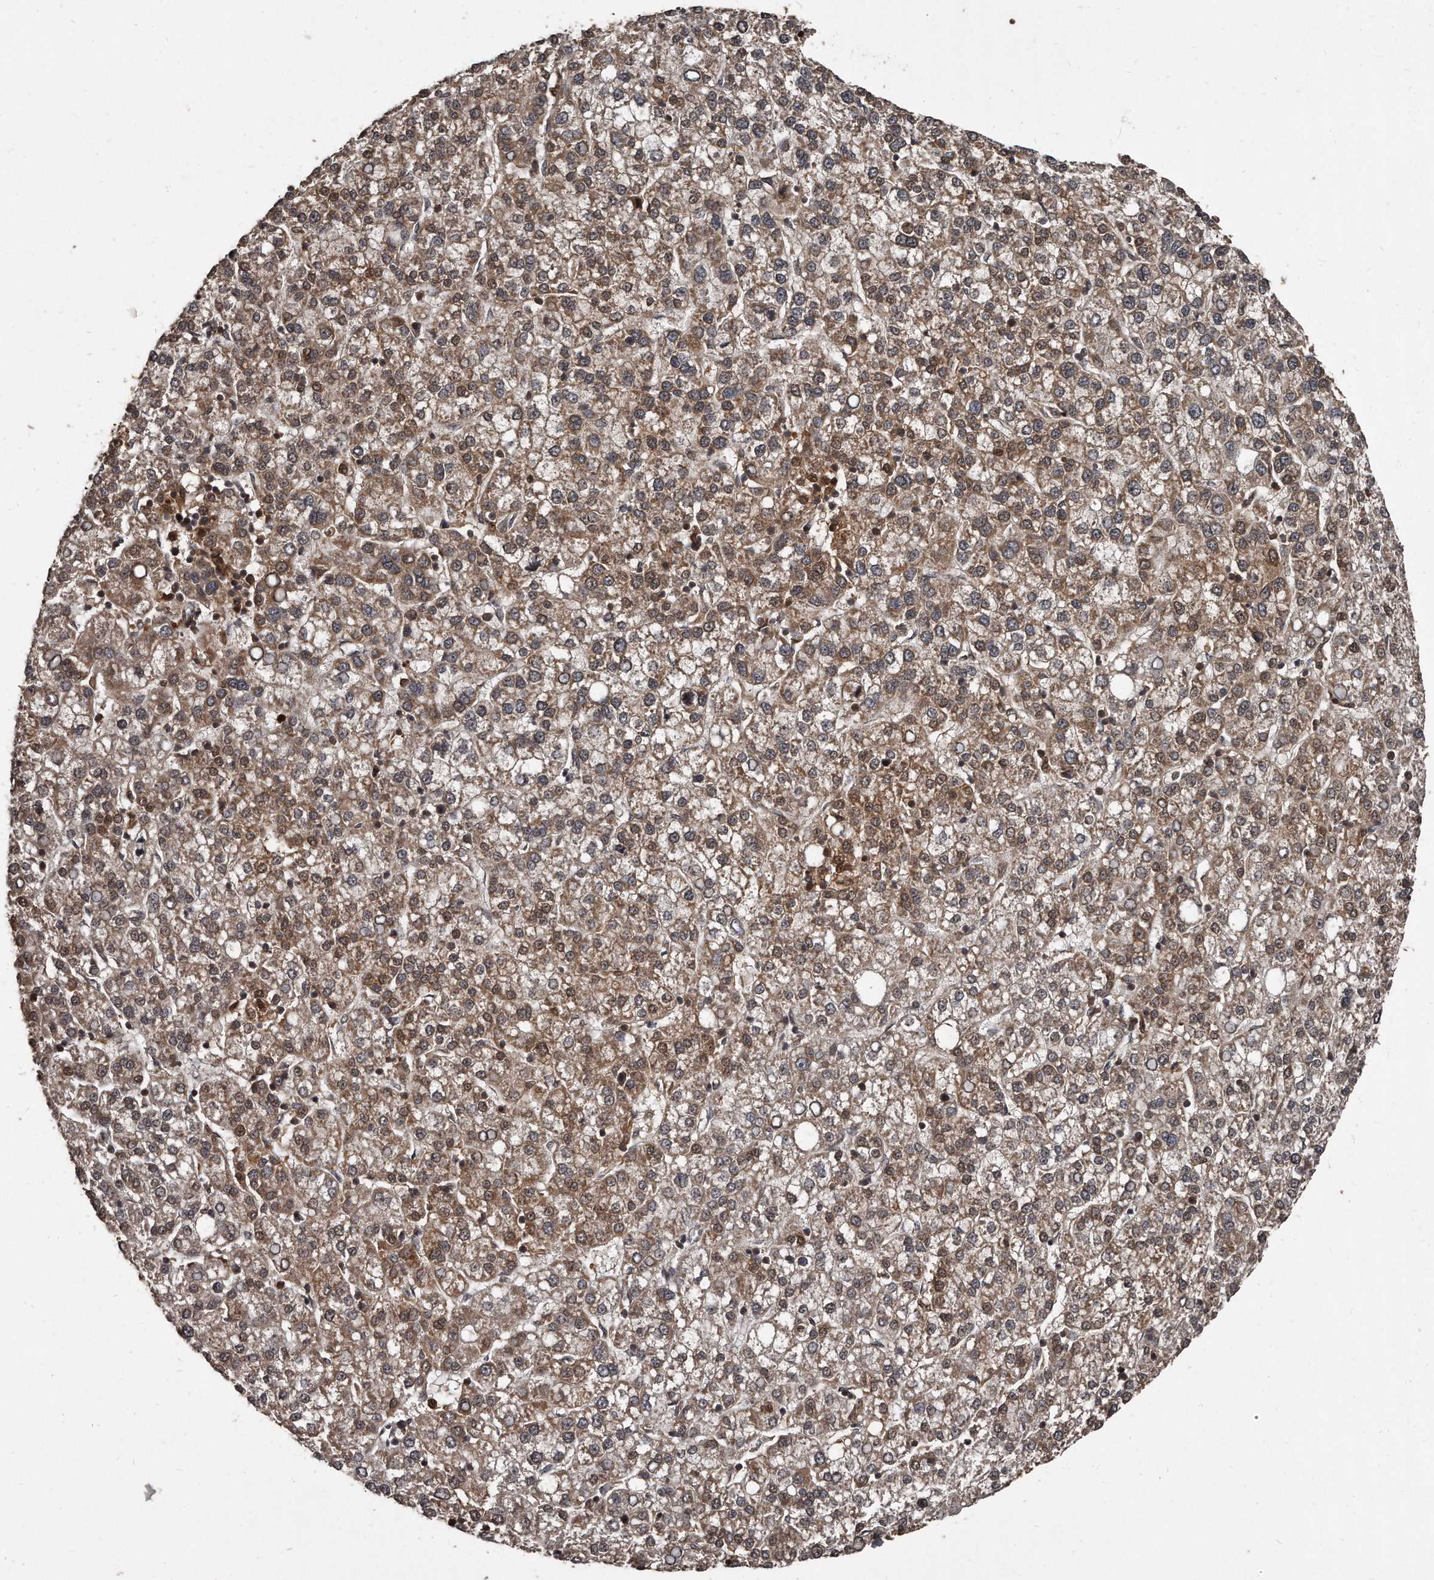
{"staining": {"intensity": "moderate", "quantity": ">75%", "location": "cytoplasmic/membranous,nuclear"}, "tissue": "liver cancer", "cell_type": "Tumor cells", "image_type": "cancer", "snomed": [{"axis": "morphology", "description": "Carcinoma, Hepatocellular, NOS"}, {"axis": "topography", "description": "Liver"}], "caption": "A brown stain highlights moderate cytoplasmic/membranous and nuclear staining of a protein in human liver cancer tumor cells. The staining was performed using DAB to visualize the protein expression in brown, while the nuclei were stained in blue with hematoxylin (Magnification: 20x).", "gene": "GCH1", "patient": {"sex": "female", "age": 58}}